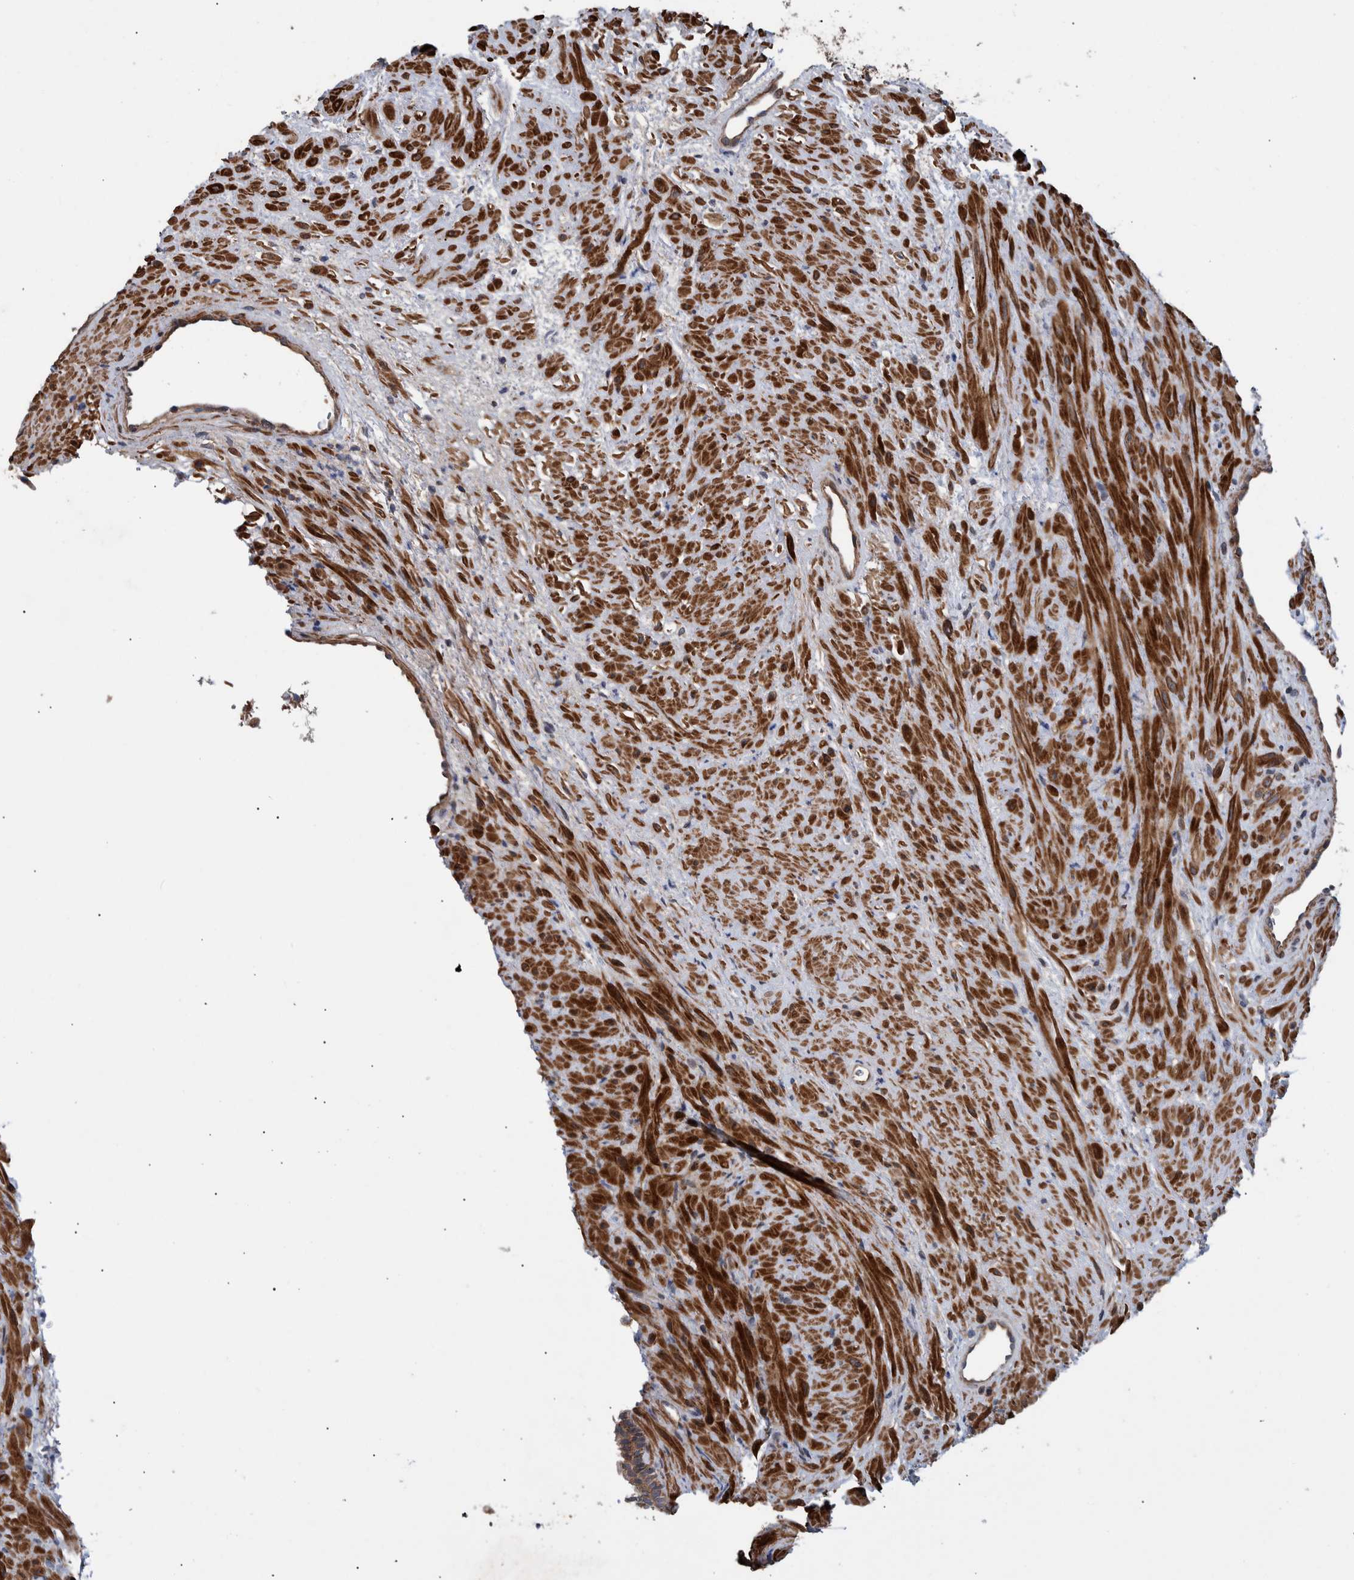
{"staining": {"intensity": "weak", "quantity": ">75%", "location": "cytoplasmic/membranous"}, "tissue": "prostate", "cell_type": "Glandular cells", "image_type": "normal", "snomed": [{"axis": "morphology", "description": "Normal tissue, NOS"}, {"axis": "topography", "description": "Prostate"}], "caption": "Prostate stained with IHC reveals weak cytoplasmic/membranous positivity in approximately >75% of glandular cells. (Stains: DAB (3,3'-diaminobenzidine) in brown, nuclei in blue, Microscopy: brightfield microscopy at high magnification).", "gene": "B3GNTL1", "patient": {"sex": "male", "age": 76}}